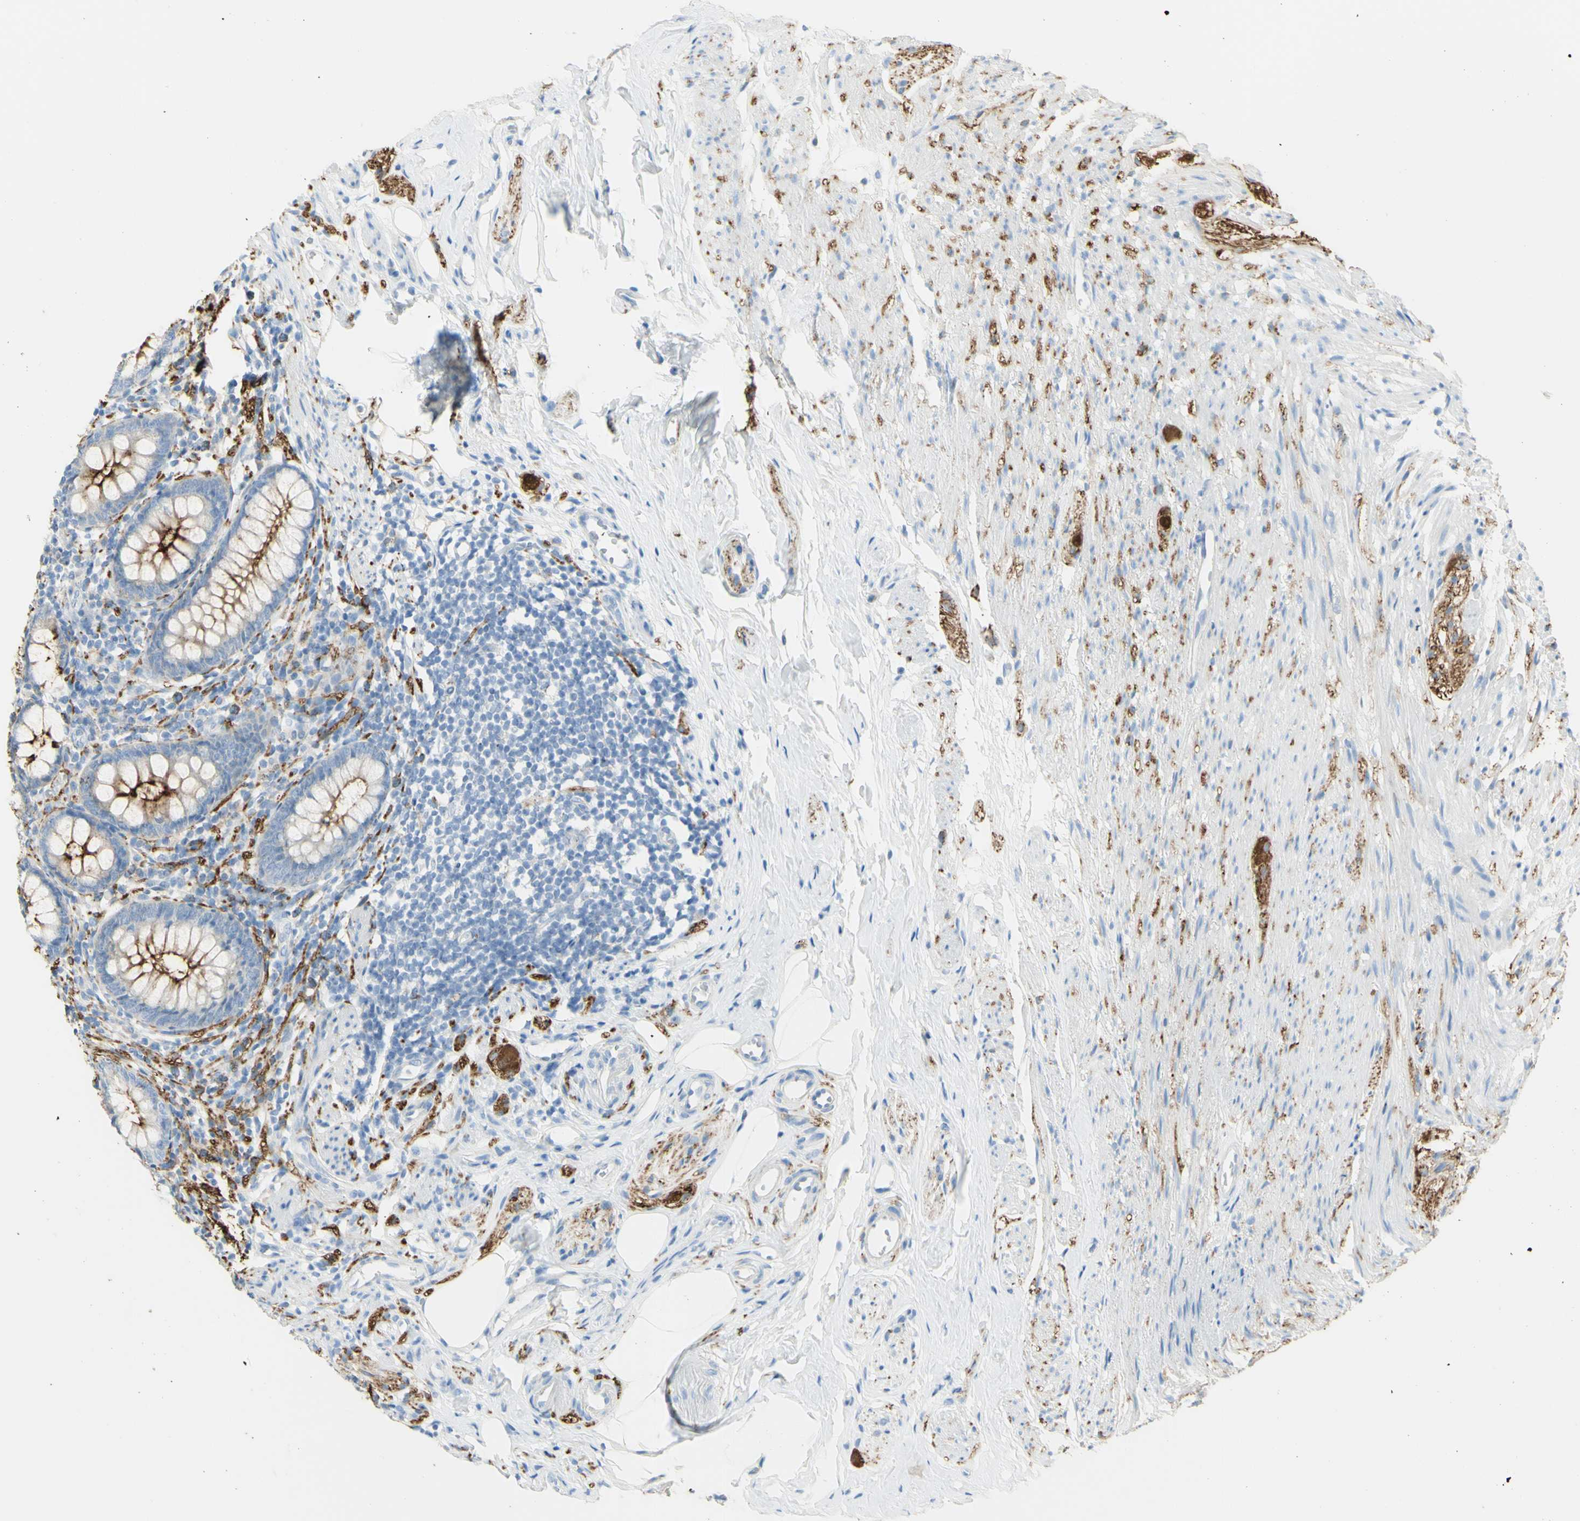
{"staining": {"intensity": "strong", "quantity": "25%-75%", "location": "cytoplasmic/membranous"}, "tissue": "appendix", "cell_type": "Glandular cells", "image_type": "normal", "snomed": [{"axis": "morphology", "description": "Normal tissue, NOS"}, {"axis": "topography", "description": "Appendix"}], "caption": "Immunohistochemical staining of benign appendix displays 25%-75% levels of strong cytoplasmic/membranous protein positivity in about 25%-75% of glandular cells.", "gene": "TSPAN1", "patient": {"sex": "female", "age": 77}}